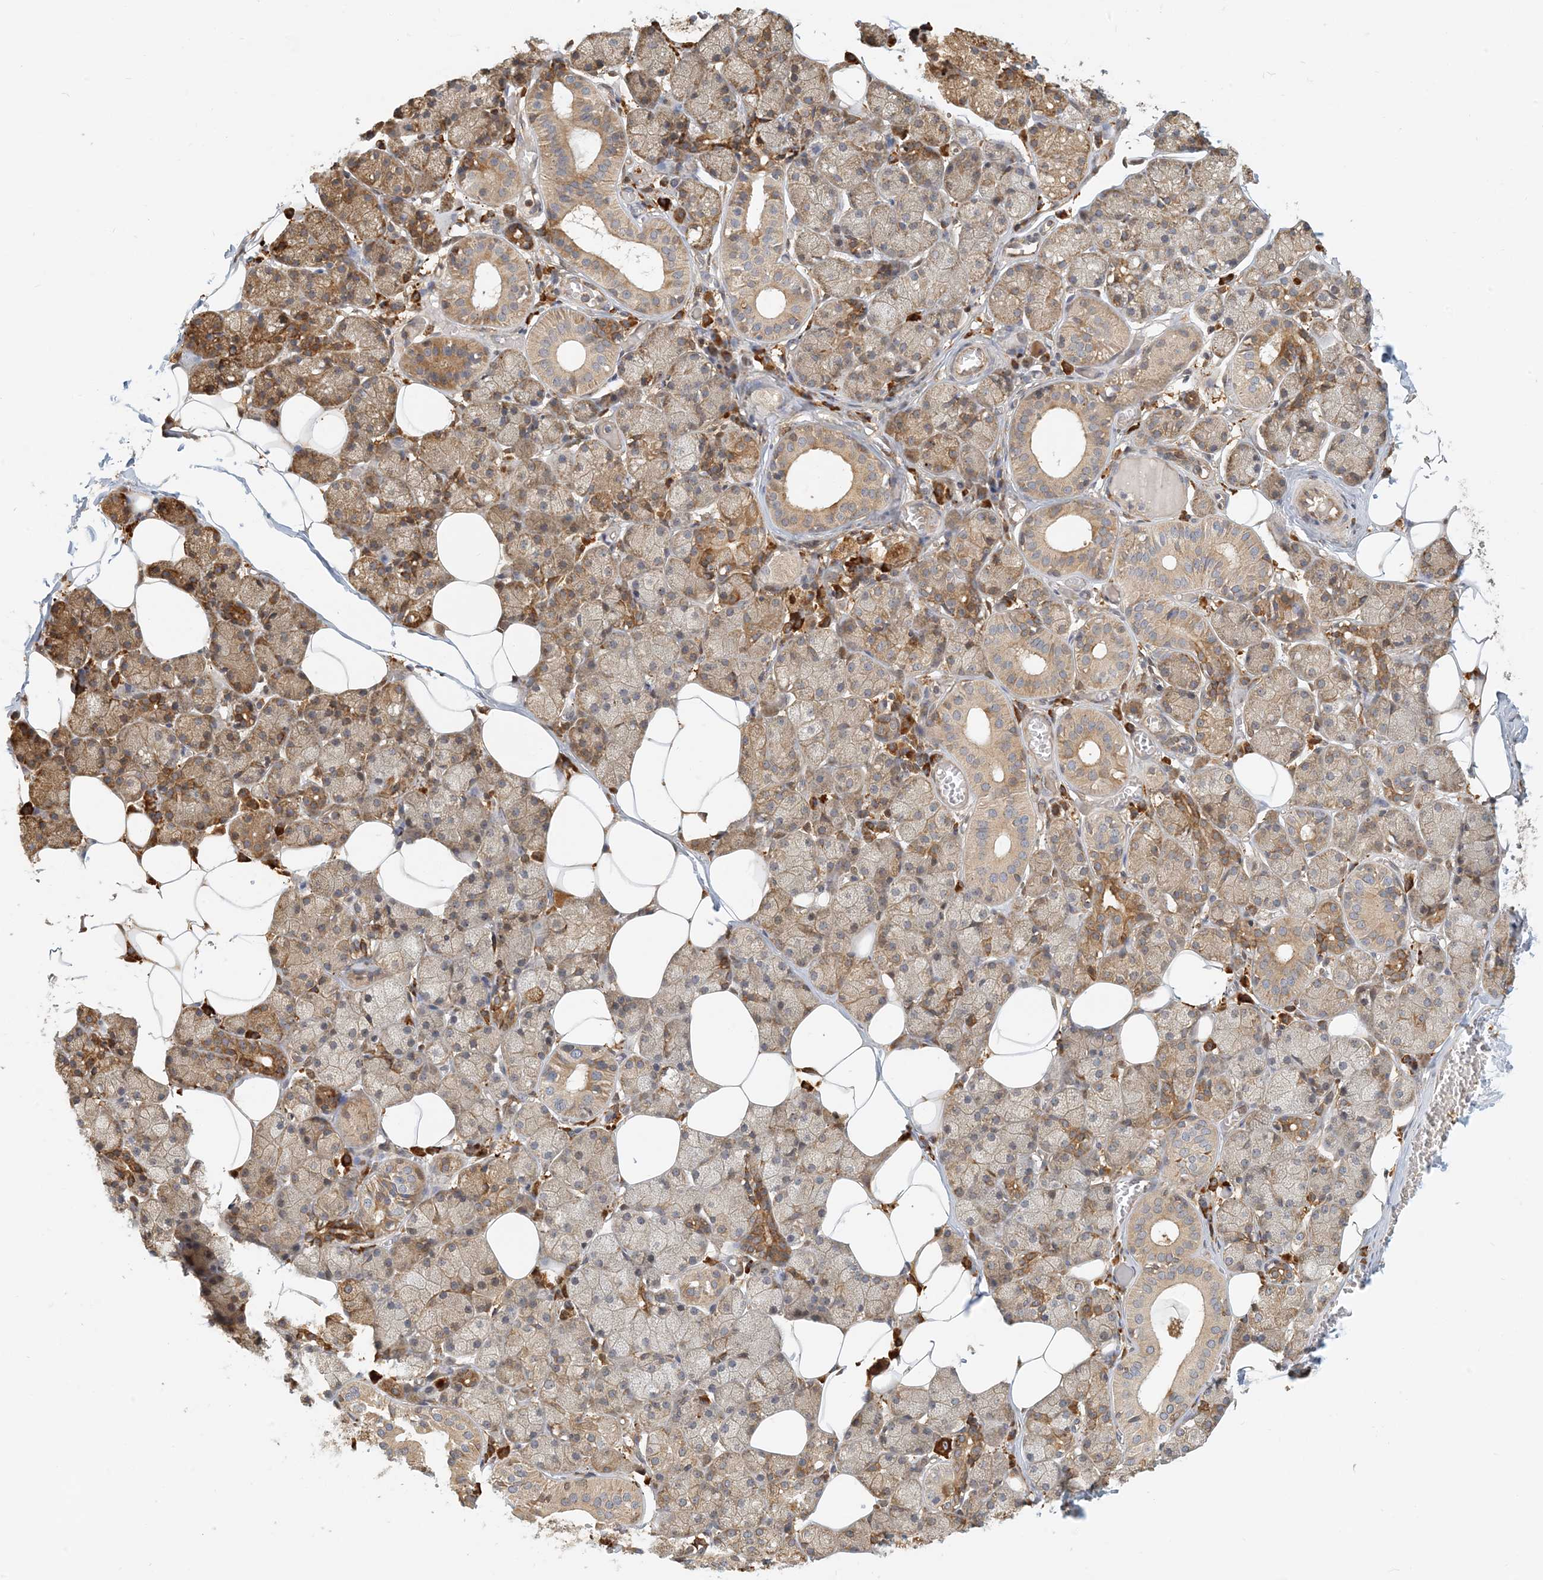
{"staining": {"intensity": "moderate", "quantity": ">75%", "location": "cytoplasmic/membranous"}, "tissue": "salivary gland", "cell_type": "Glandular cells", "image_type": "normal", "snomed": [{"axis": "morphology", "description": "Normal tissue, NOS"}, {"axis": "topography", "description": "Salivary gland"}], "caption": "Immunohistochemical staining of normal salivary gland reveals >75% levels of moderate cytoplasmic/membranous protein expression in approximately >75% of glandular cells.", "gene": "HNMT", "patient": {"sex": "female", "age": 33}}